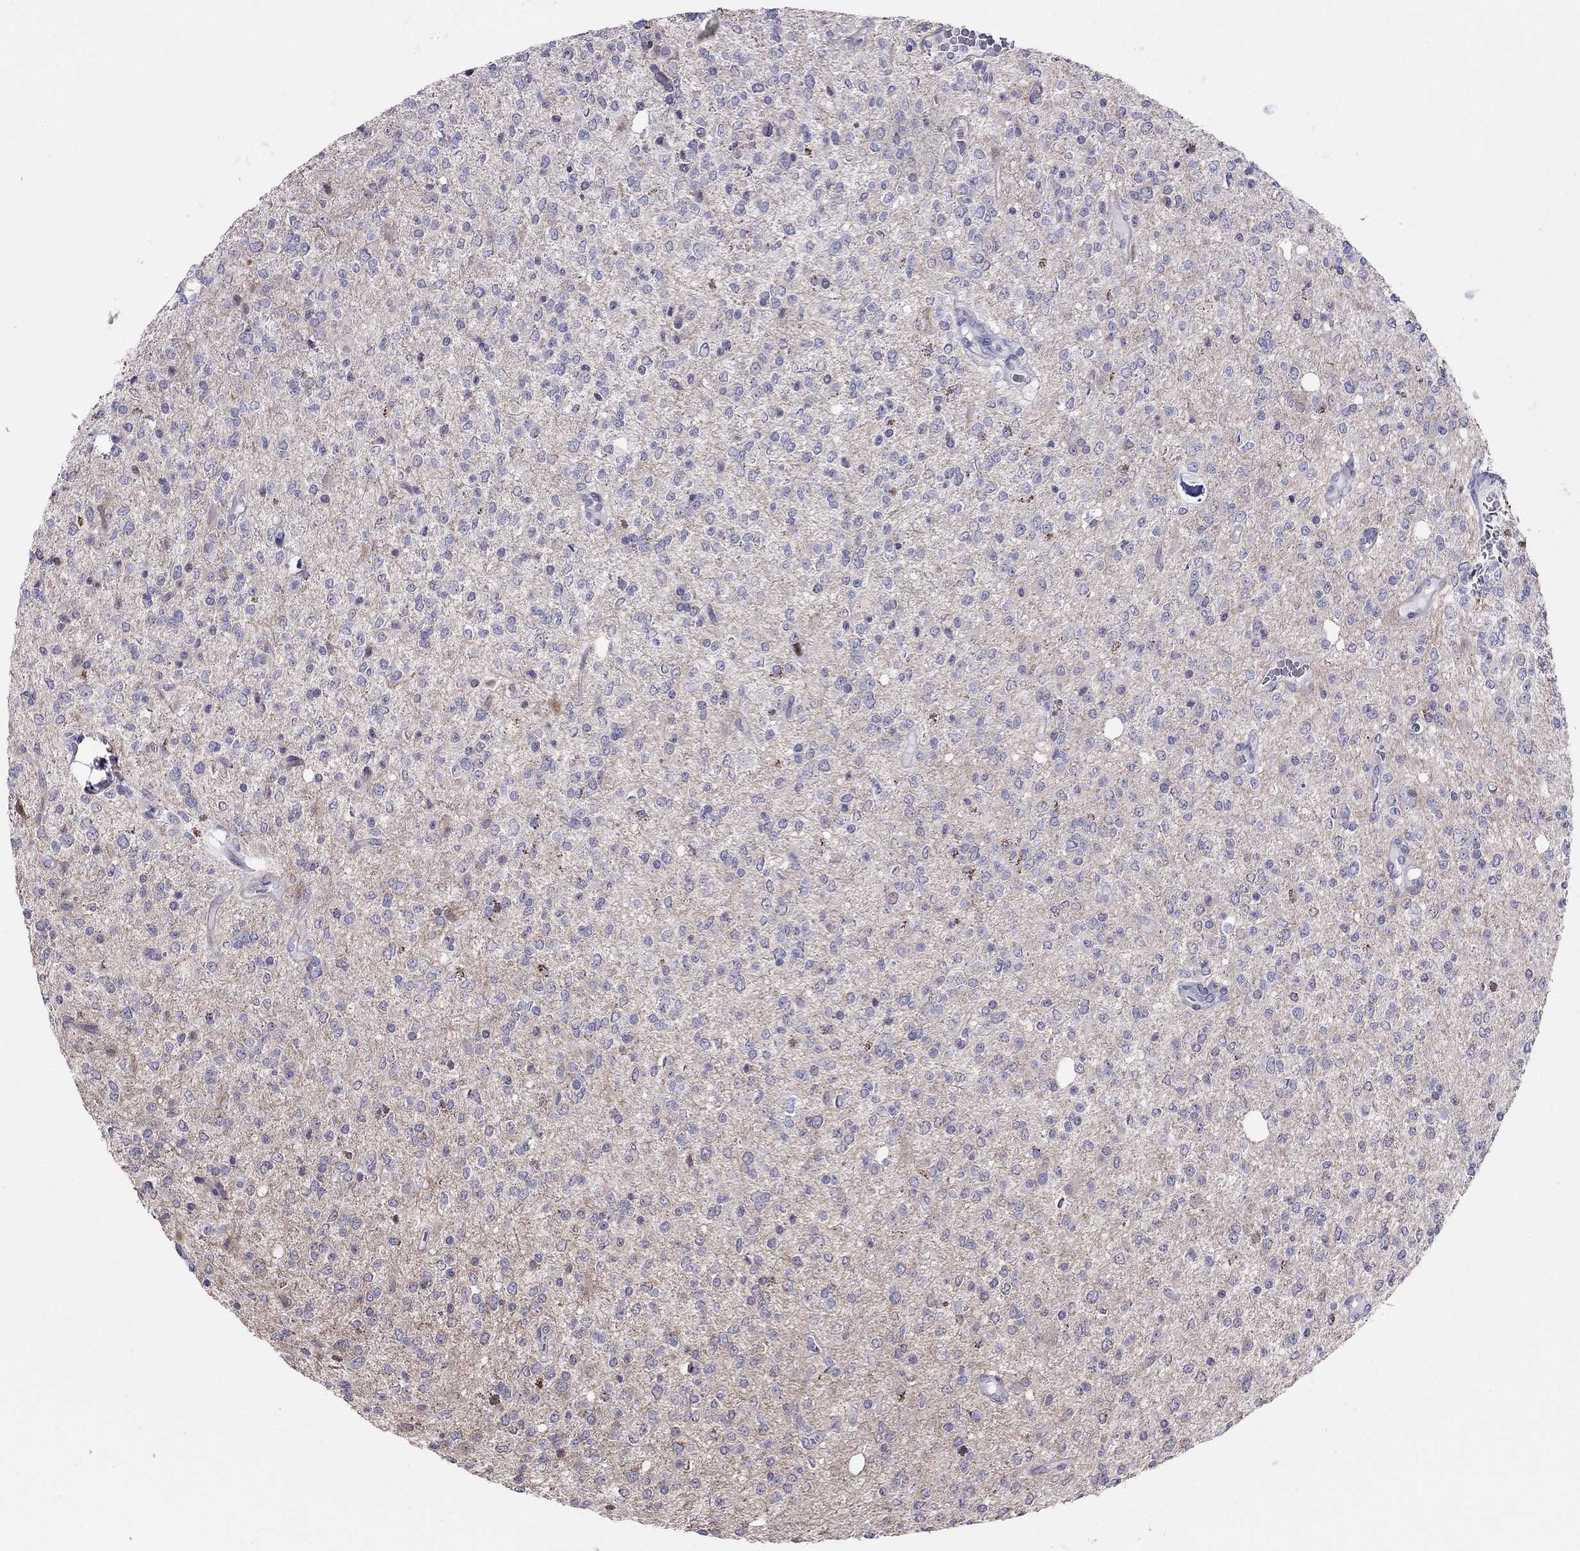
{"staining": {"intensity": "negative", "quantity": "none", "location": "none"}, "tissue": "glioma", "cell_type": "Tumor cells", "image_type": "cancer", "snomed": [{"axis": "morphology", "description": "Glioma, malignant, Low grade"}, {"axis": "topography", "description": "Brain"}], "caption": "Glioma was stained to show a protein in brown. There is no significant staining in tumor cells.", "gene": "MAGEB4", "patient": {"sex": "male", "age": 67}}